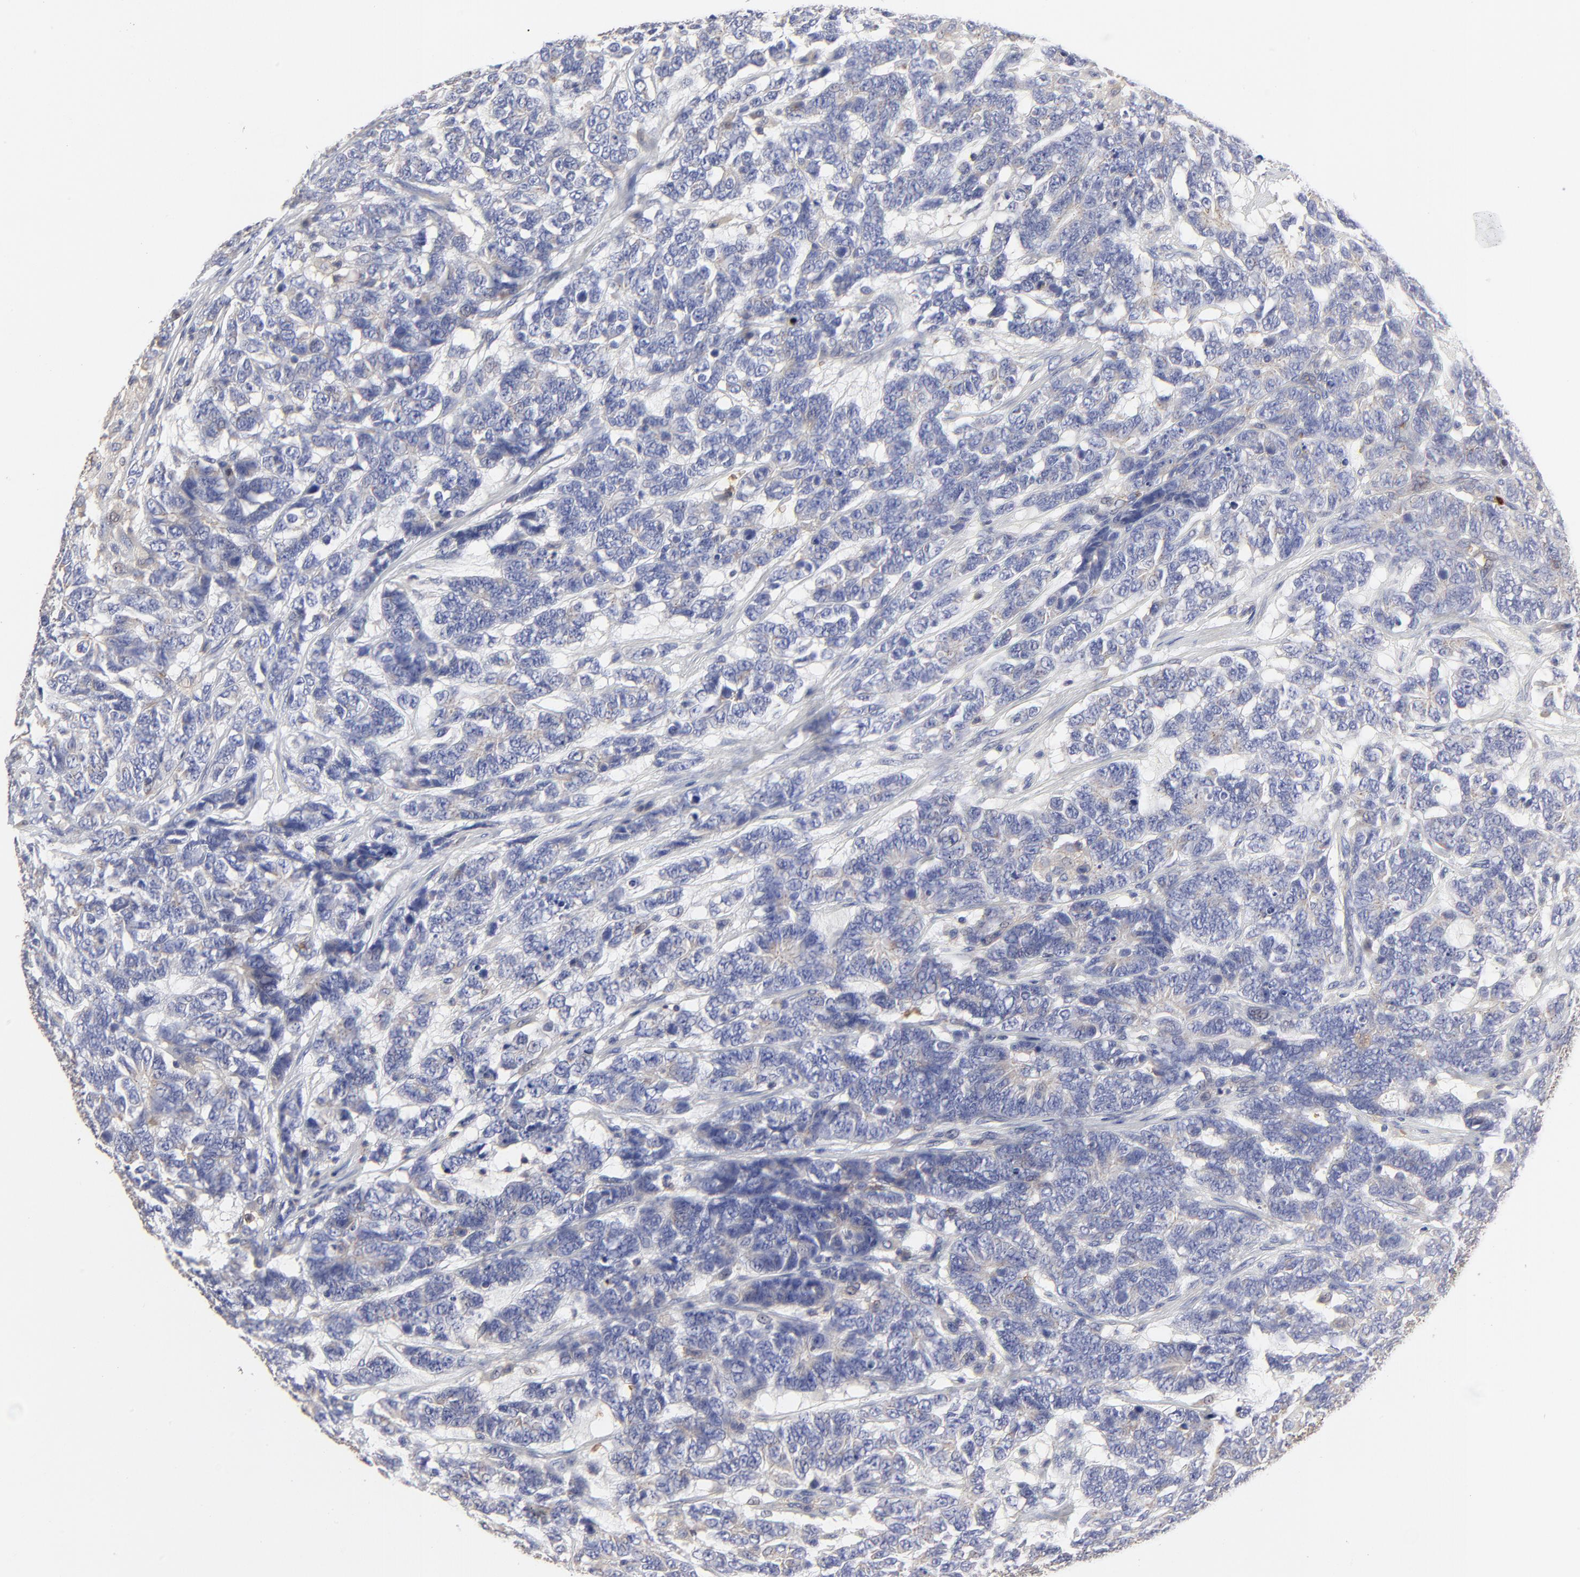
{"staining": {"intensity": "negative", "quantity": "none", "location": "none"}, "tissue": "testis cancer", "cell_type": "Tumor cells", "image_type": "cancer", "snomed": [{"axis": "morphology", "description": "Carcinoma, Embryonal, NOS"}, {"axis": "topography", "description": "Testis"}], "caption": "This is a micrograph of immunohistochemistry (IHC) staining of embryonal carcinoma (testis), which shows no expression in tumor cells. Brightfield microscopy of immunohistochemistry stained with DAB (3,3'-diaminobenzidine) (brown) and hematoxylin (blue), captured at high magnification.", "gene": "PAG1", "patient": {"sex": "male", "age": 26}}